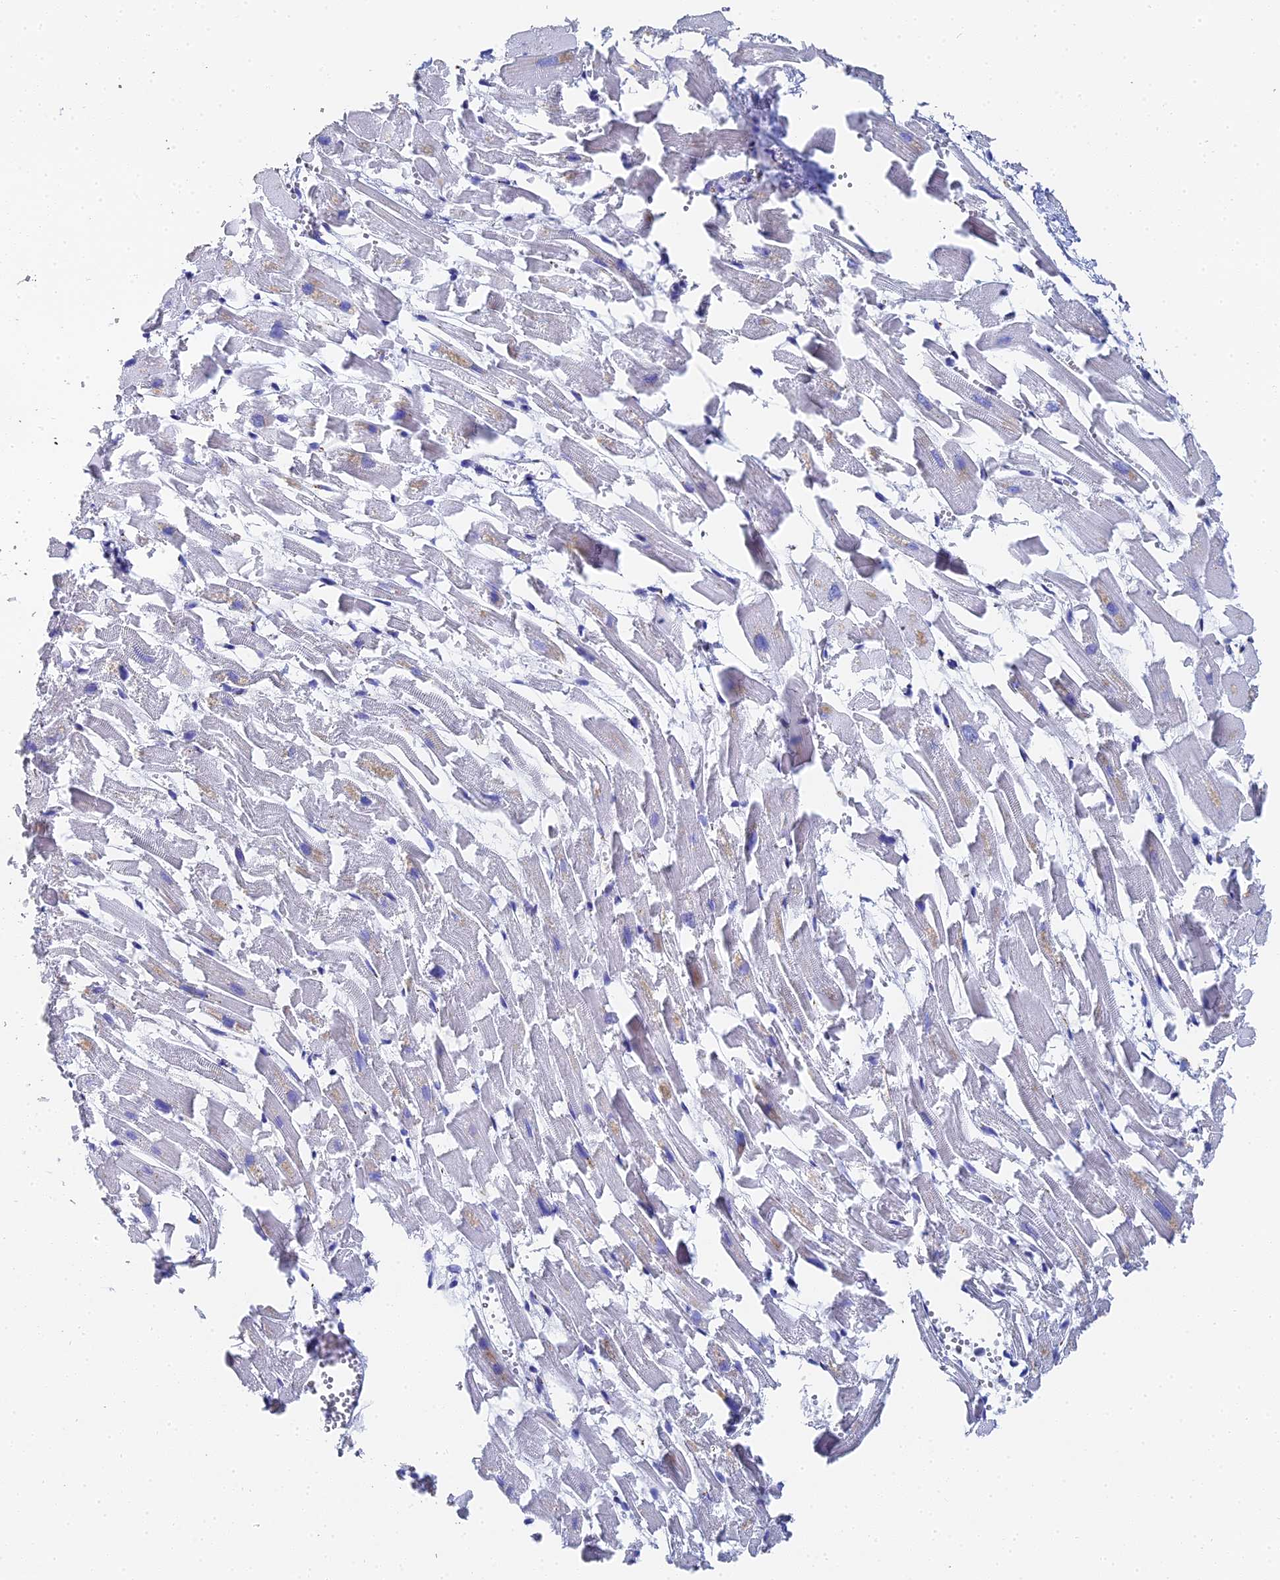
{"staining": {"intensity": "negative", "quantity": "none", "location": "none"}, "tissue": "heart muscle", "cell_type": "Cardiomyocytes", "image_type": "normal", "snomed": [{"axis": "morphology", "description": "Normal tissue, NOS"}, {"axis": "topography", "description": "Heart"}], "caption": "An immunohistochemistry (IHC) histopathology image of unremarkable heart muscle is shown. There is no staining in cardiomyocytes of heart muscle.", "gene": "ENSG00000268674", "patient": {"sex": "female", "age": 64}}